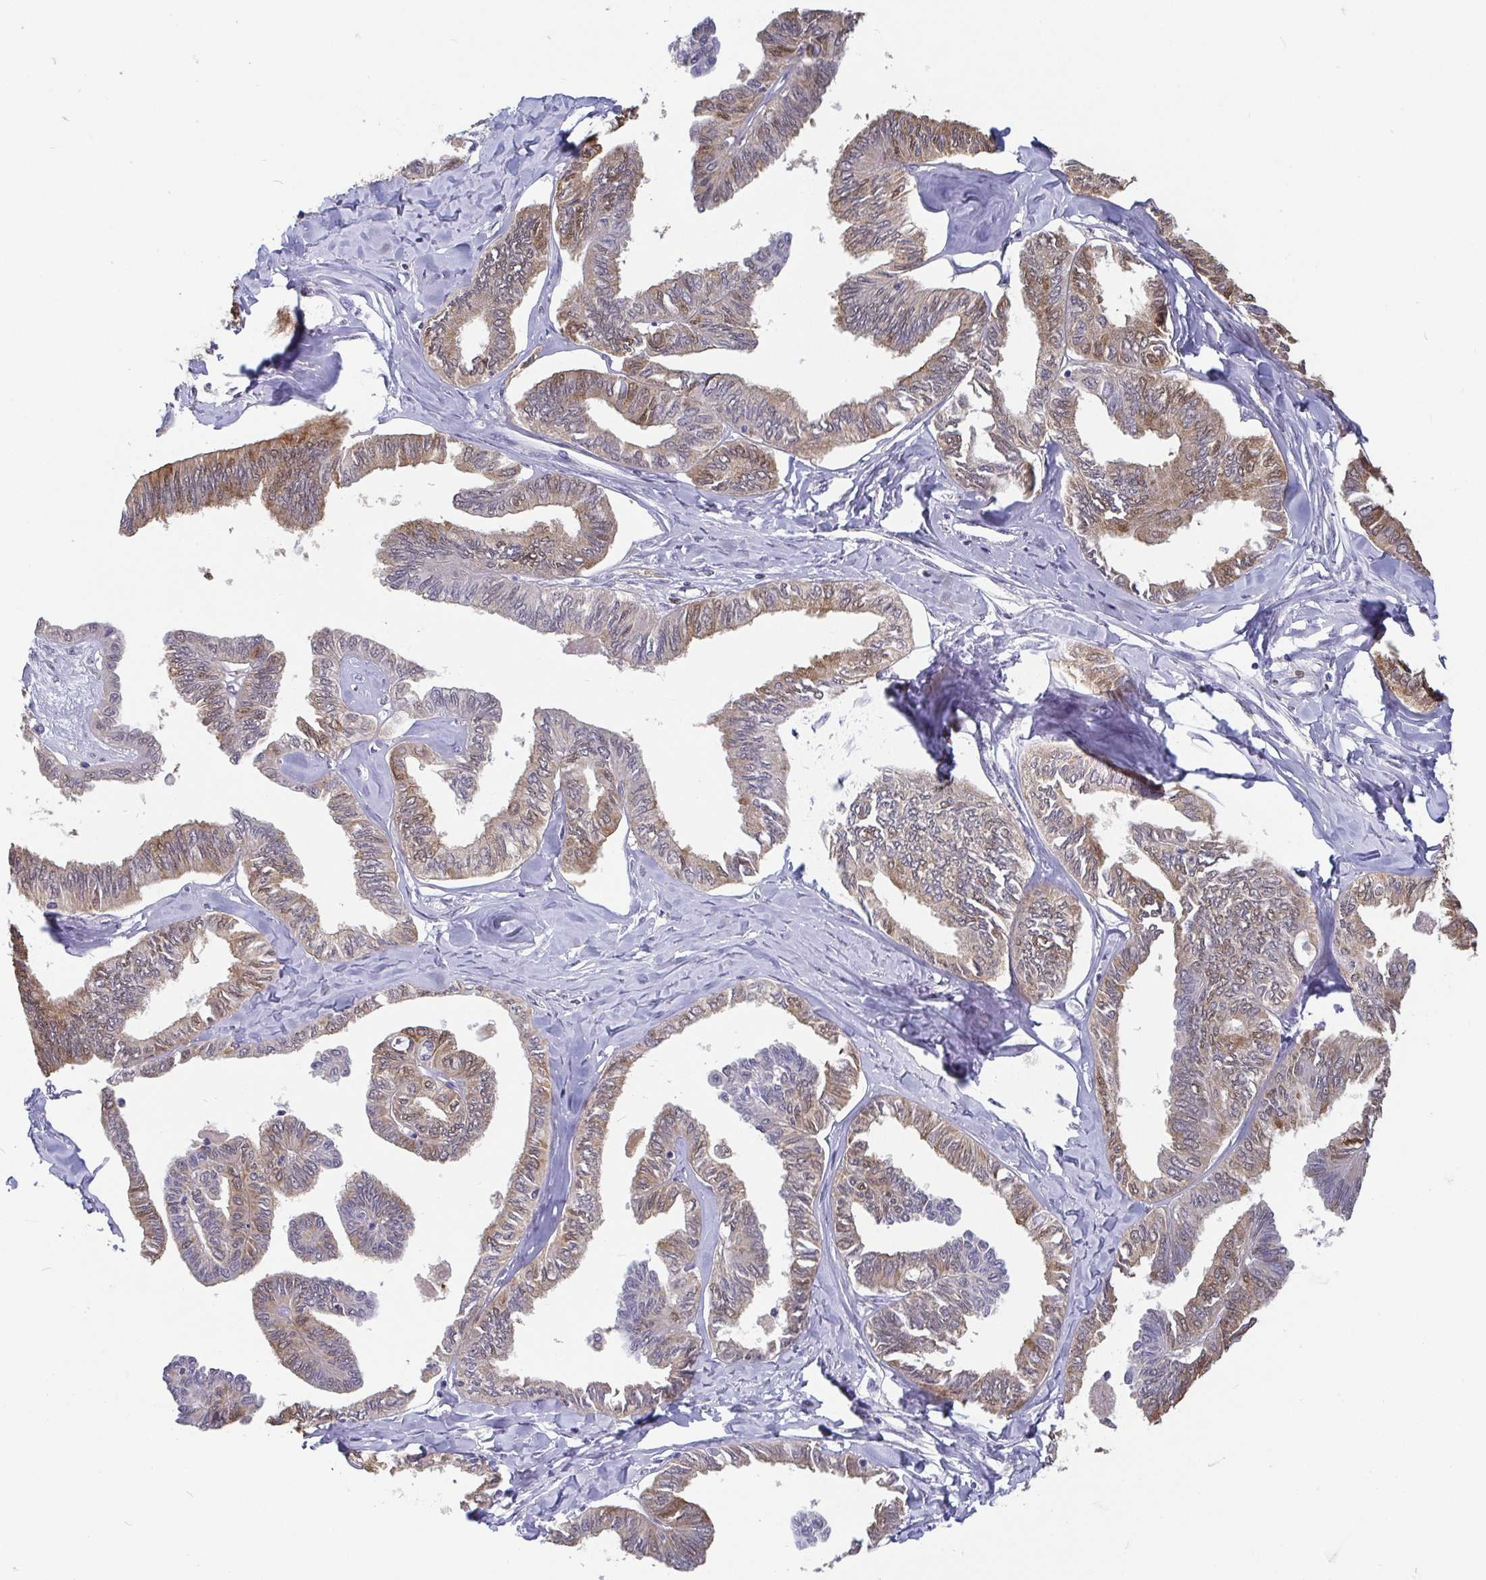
{"staining": {"intensity": "weak", "quantity": "25%-75%", "location": "cytoplasmic/membranous"}, "tissue": "ovarian cancer", "cell_type": "Tumor cells", "image_type": "cancer", "snomed": [{"axis": "morphology", "description": "Carcinoma, endometroid"}, {"axis": "topography", "description": "Ovary"}], "caption": "High-power microscopy captured an immunohistochemistry histopathology image of ovarian cancer, revealing weak cytoplasmic/membranous staining in about 25%-75% of tumor cells.", "gene": "IDH1", "patient": {"sex": "female", "age": 70}}